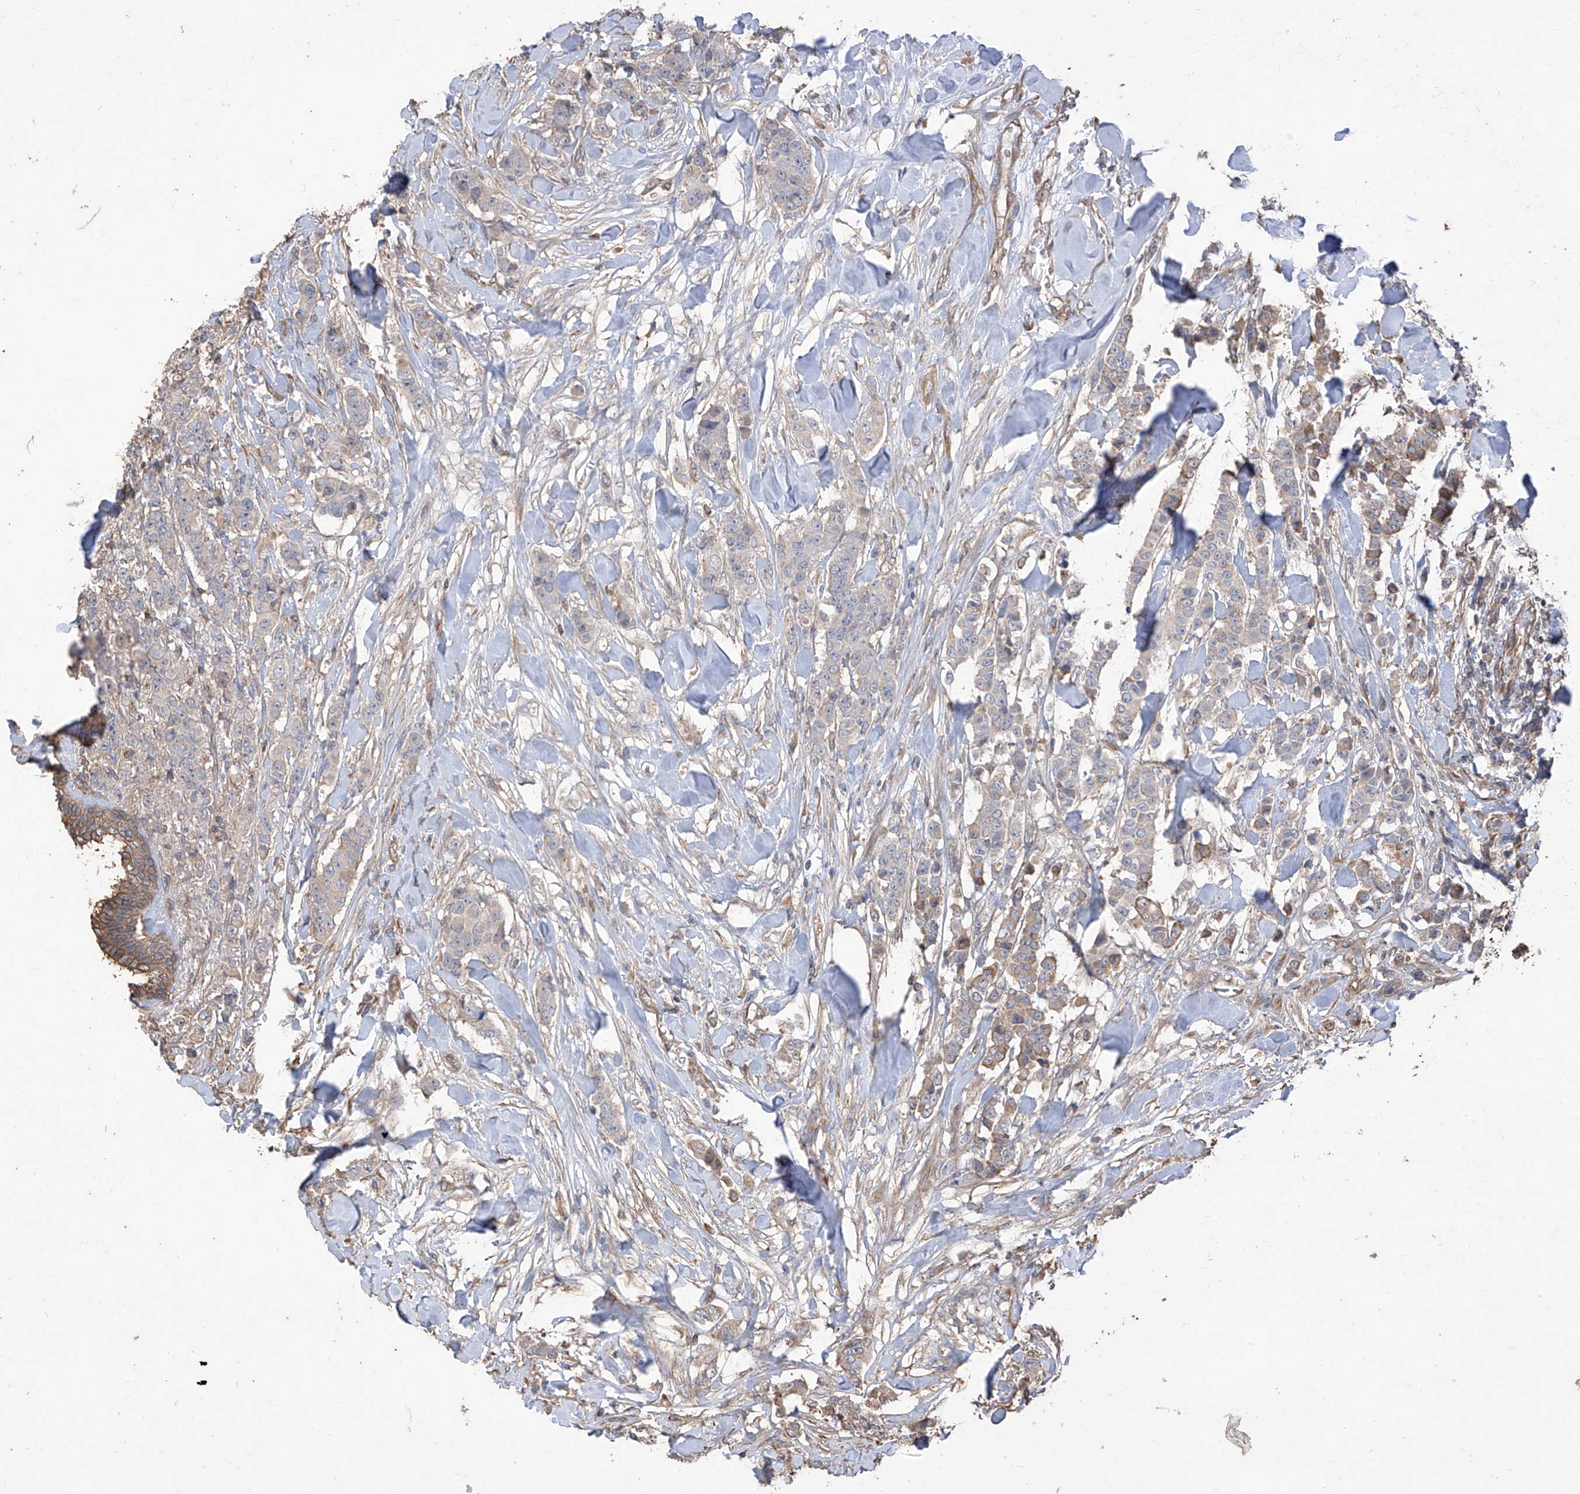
{"staining": {"intensity": "weak", "quantity": "25%-75%", "location": "cytoplasmic/membranous"}, "tissue": "breast cancer", "cell_type": "Tumor cells", "image_type": "cancer", "snomed": [{"axis": "morphology", "description": "Duct carcinoma"}, {"axis": "topography", "description": "Breast"}], "caption": "This photomicrograph shows immunohistochemistry (IHC) staining of breast cancer (invasive ductal carcinoma), with low weak cytoplasmic/membranous staining in about 25%-75% of tumor cells.", "gene": "AGBL5", "patient": {"sex": "female", "age": 40}}